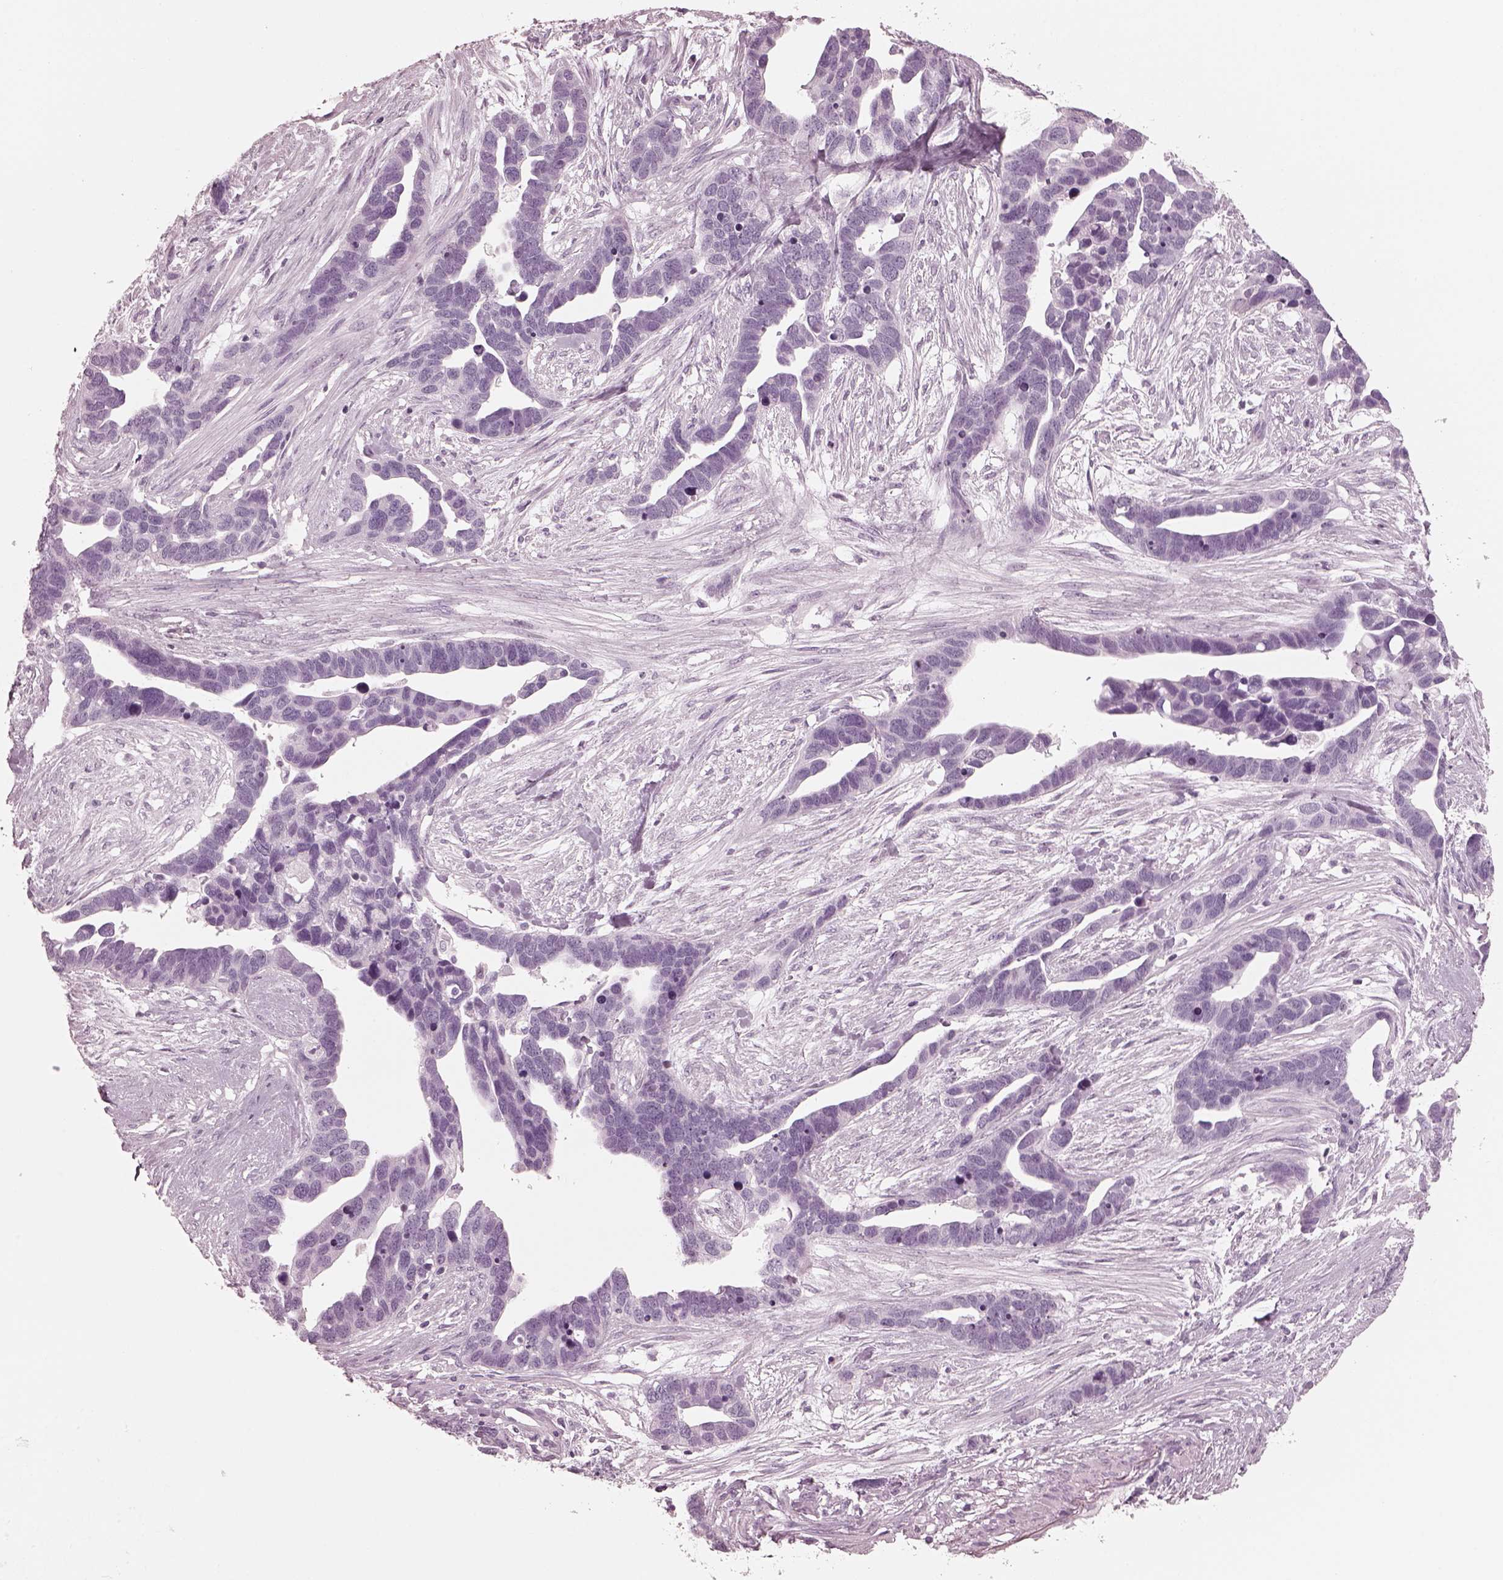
{"staining": {"intensity": "negative", "quantity": "none", "location": "none"}, "tissue": "ovarian cancer", "cell_type": "Tumor cells", "image_type": "cancer", "snomed": [{"axis": "morphology", "description": "Cystadenocarcinoma, serous, NOS"}, {"axis": "topography", "description": "Ovary"}], "caption": "This is an immunohistochemistry (IHC) histopathology image of ovarian serous cystadenocarcinoma. There is no expression in tumor cells.", "gene": "C2orf81", "patient": {"sex": "female", "age": 54}}